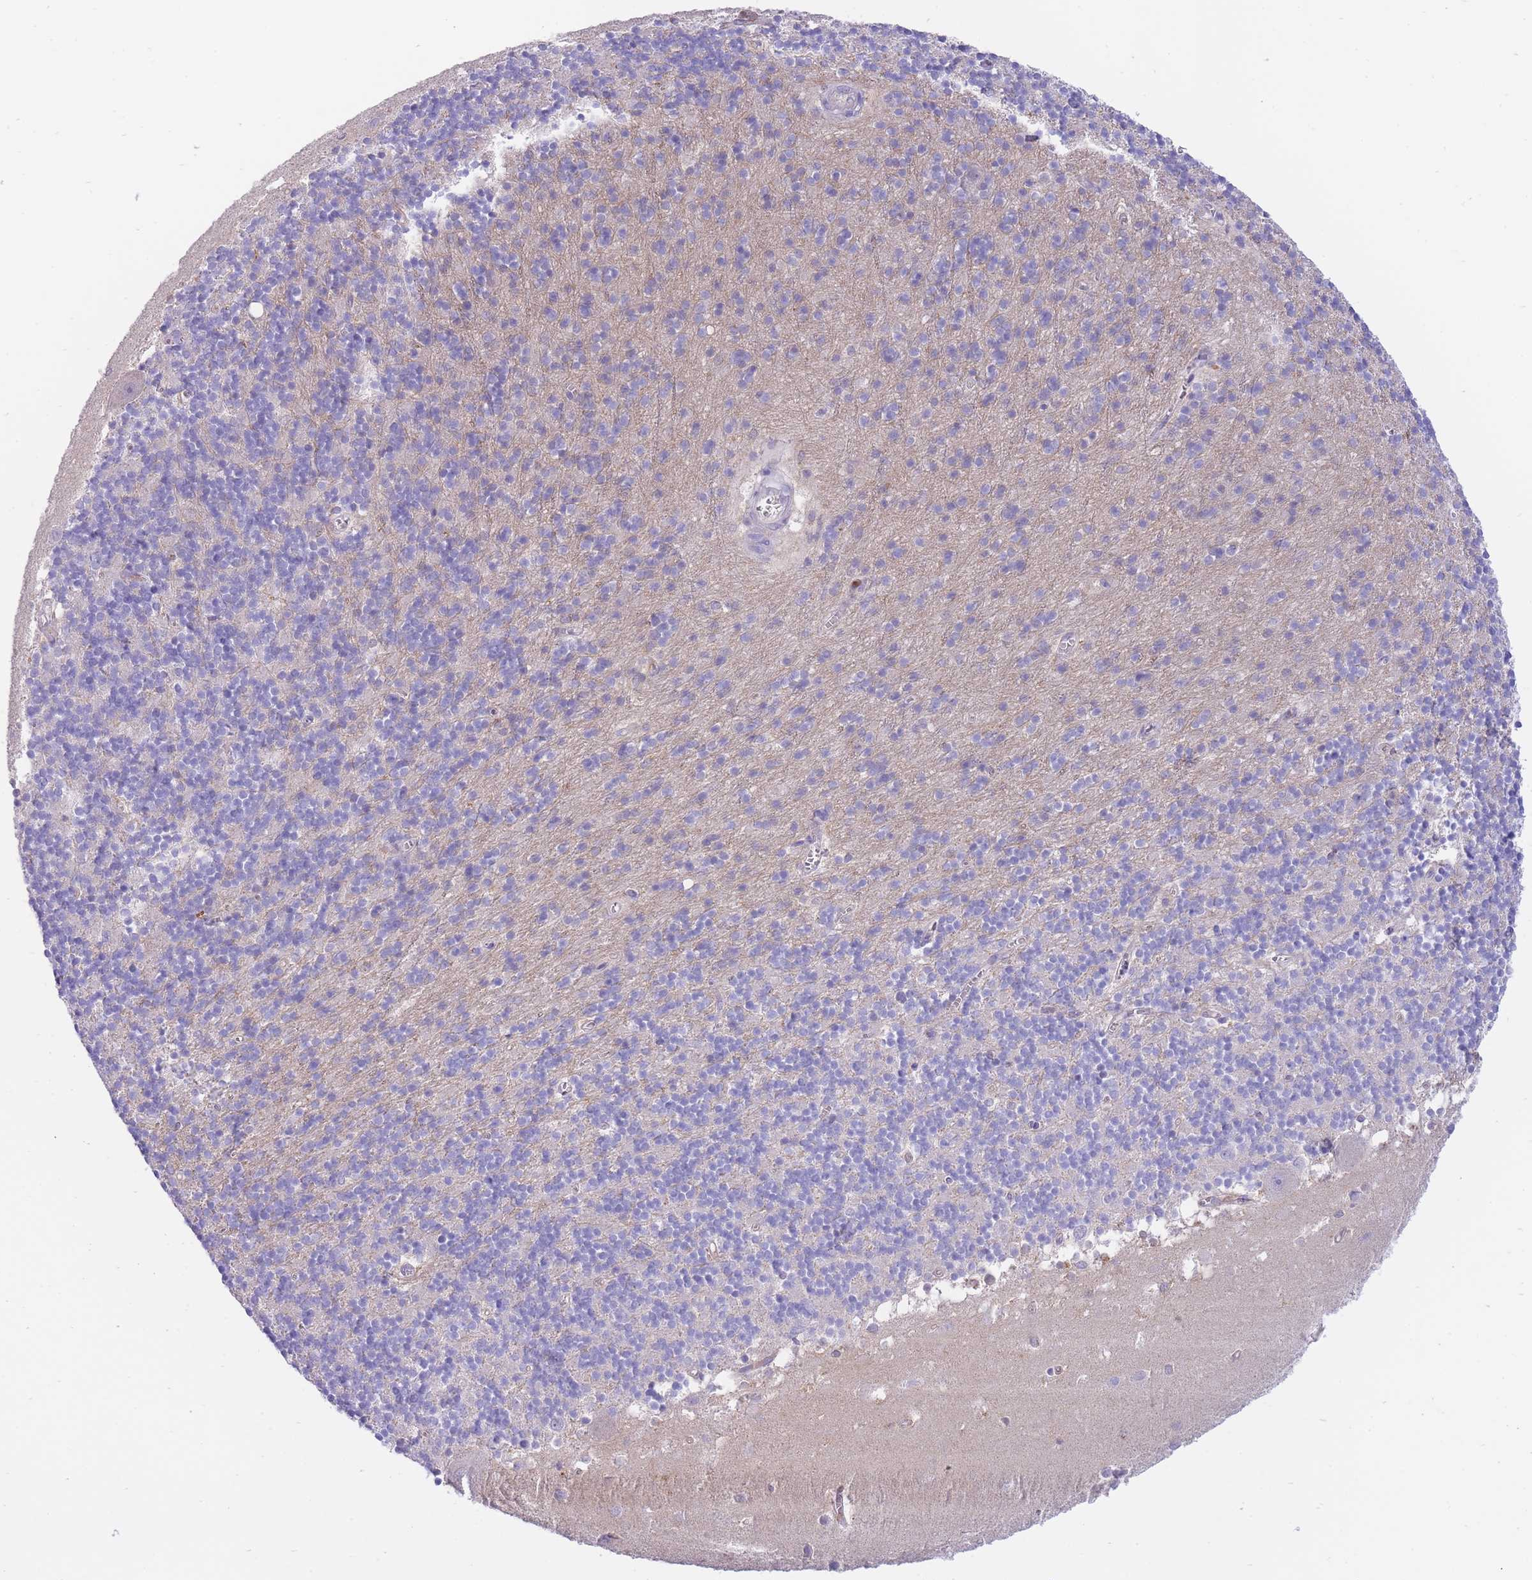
{"staining": {"intensity": "negative", "quantity": "none", "location": "none"}, "tissue": "cerebellum", "cell_type": "Cells in granular layer", "image_type": "normal", "snomed": [{"axis": "morphology", "description": "Normal tissue, NOS"}, {"axis": "topography", "description": "Cerebellum"}], "caption": "The micrograph reveals no staining of cells in granular layer in benign cerebellum. Nuclei are stained in blue.", "gene": "NAMPT", "patient": {"sex": "male", "age": 54}}